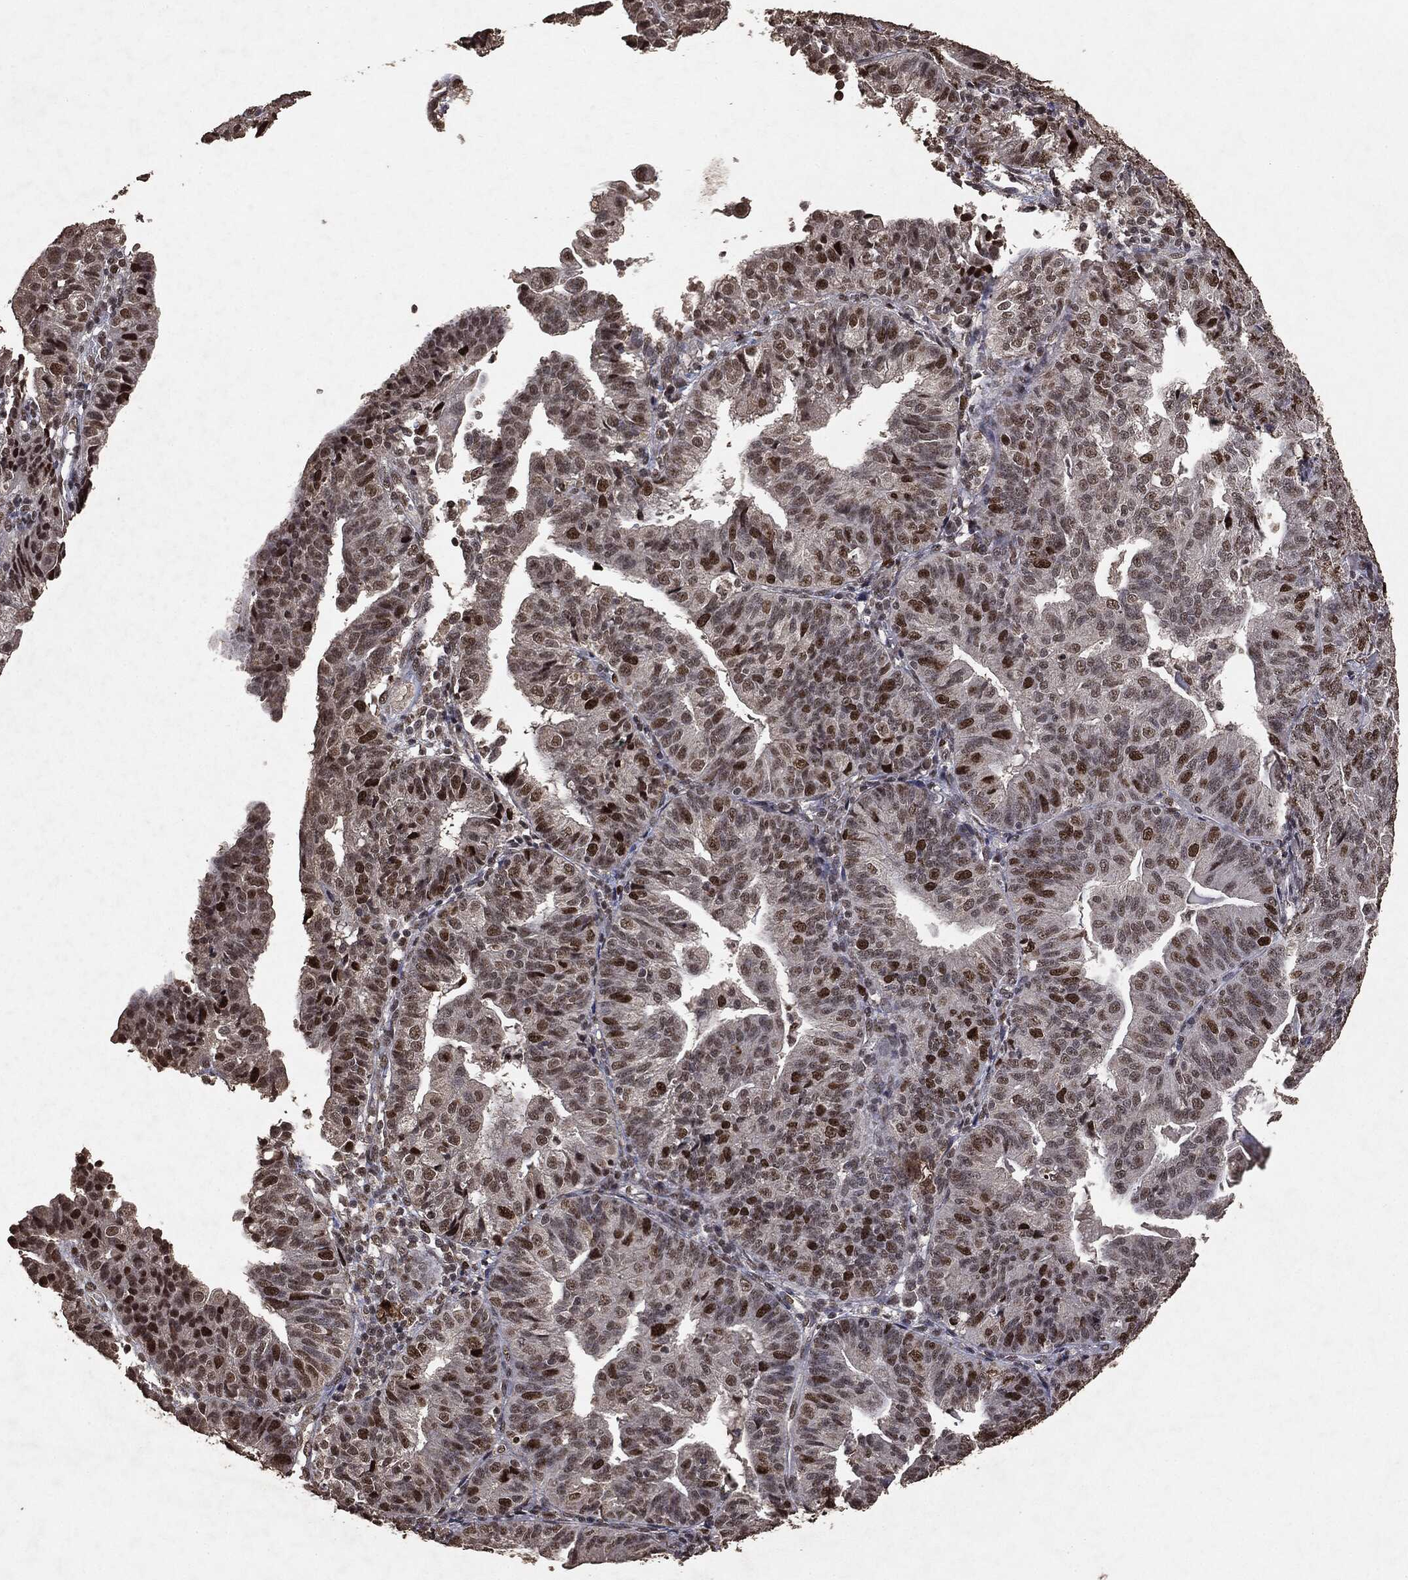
{"staining": {"intensity": "strong", "quantity": "<25%", "location": "nuclear"}, "tissue": "endometrial cancer", "cell_type": "Tumor cells", "image_type": "cancer", "snomed": [{"axis": "morphology", "description": "Adenocarcinoma, NOS"}, {"axis": "topography", "description": "Endometrium"}], "caption": "Protein expression analysis of human endometrial cancer reveals strong nuclear staining in approximately <25% of tumor cells. (Brightfield microscopy of DAB IHC at high magnification).", "gene": "RAD18", "patient": {"sex": "female", "age": 56}}